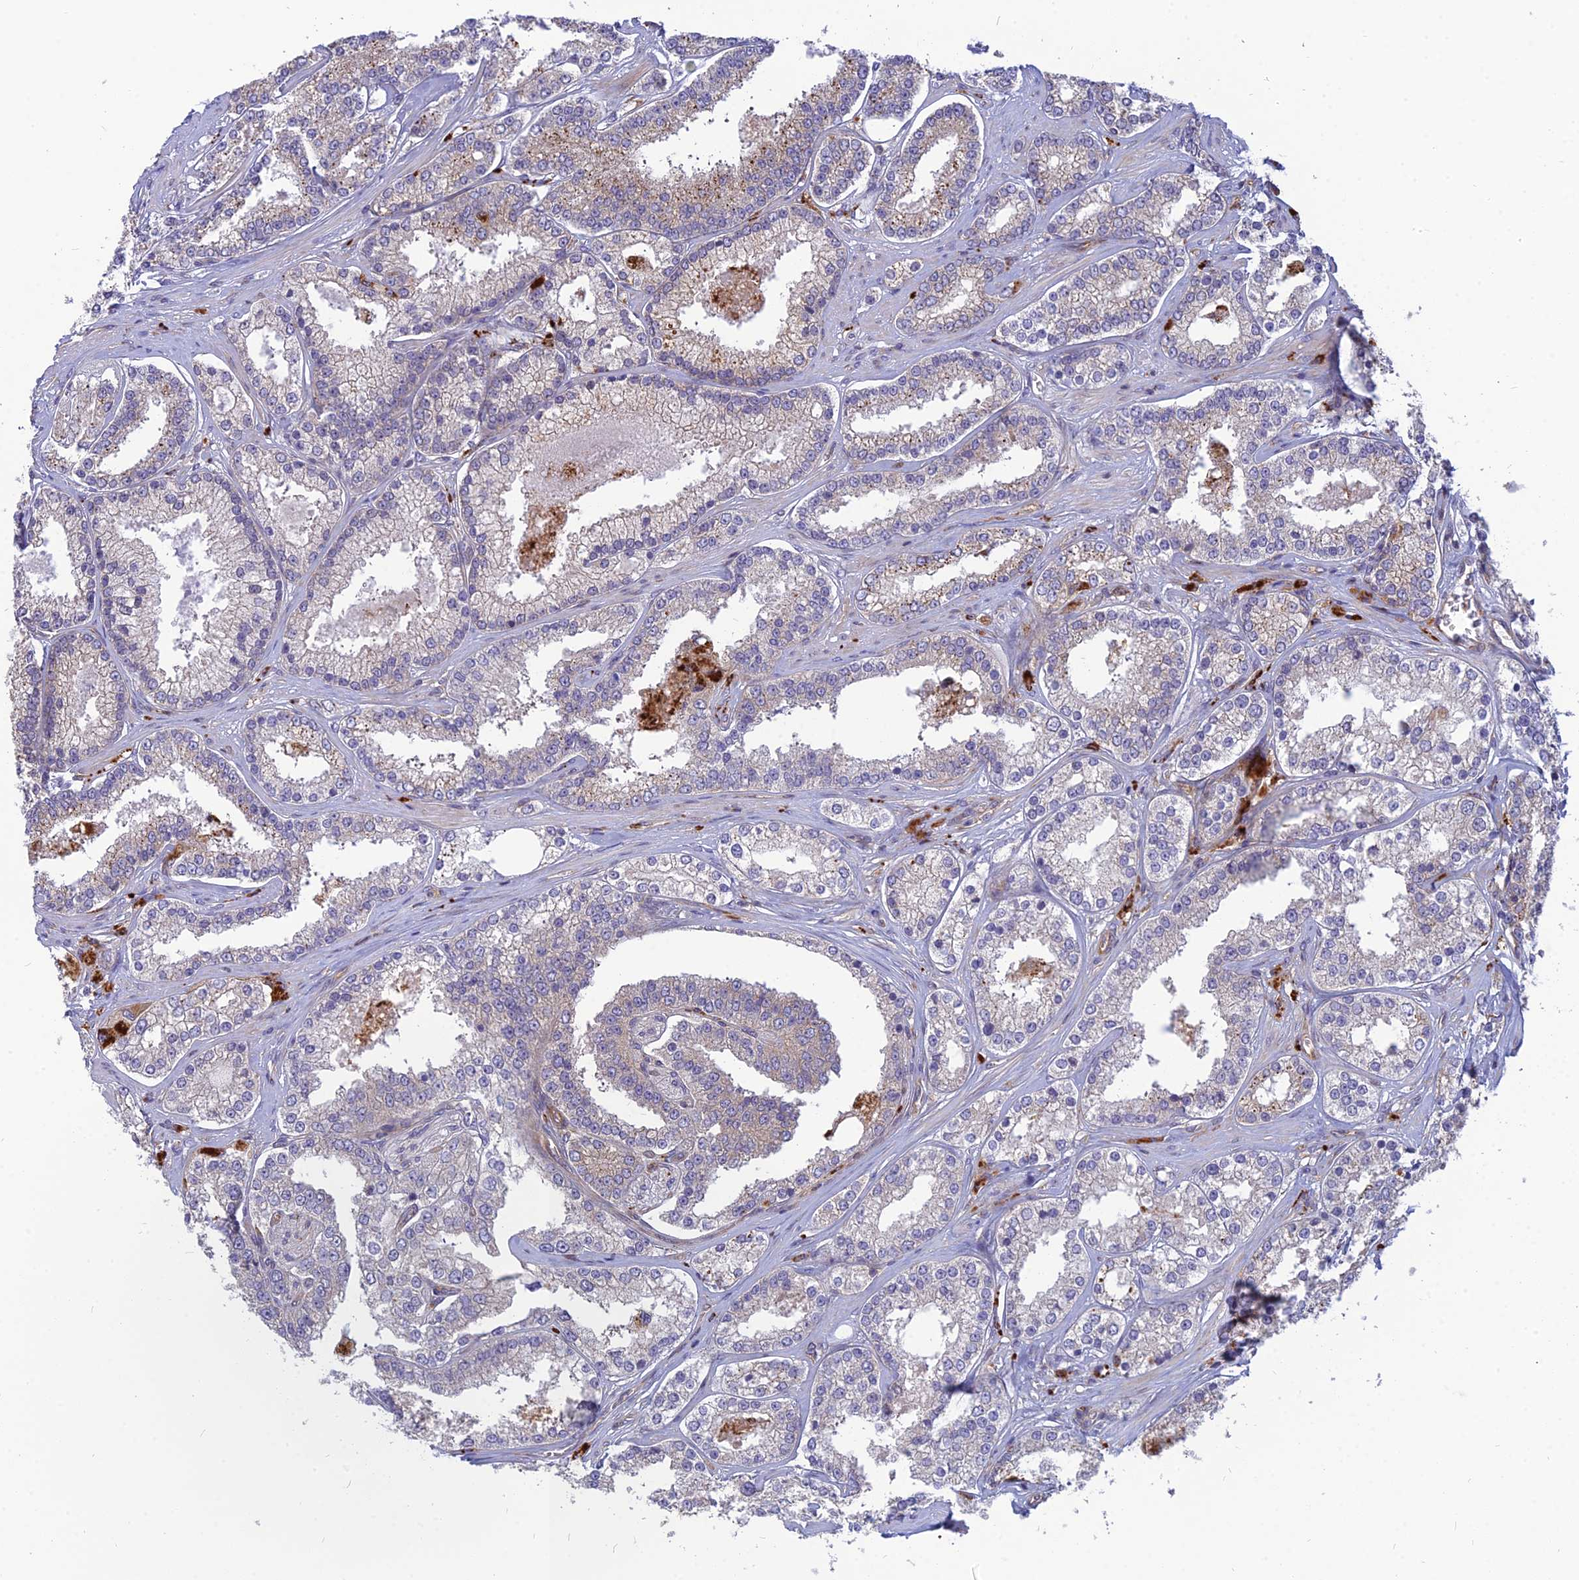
{"staining": {"intensity": "weak", "quantity": "25%-75%", "location": "cytoplasmic/membranous"}, "tissue": "prostate cancer", "cell_type": "Tumor cells", "image_type": "cancer", "snomed": [{"axis": "morphology", "description": "Normal tissue, NOS"}, {"axis": "morphology", "description": "Adenocarcinoma, High grade"}, {"axis": "topography", "description": "Prostate"}], "caption": "The immunohistochemical stain shows weak cytoplasmic/membranous expression in tumor cells of prostate high-grade adenocarcinoma tissue. Using DAB (3,3'-diaminobenzidine) (brown) and hematoxylin (blue) stains, captured at high magnification using brightfield microscopy.", "gene": "PHKA2", "patient": {"sex": "male", "age": 83}}